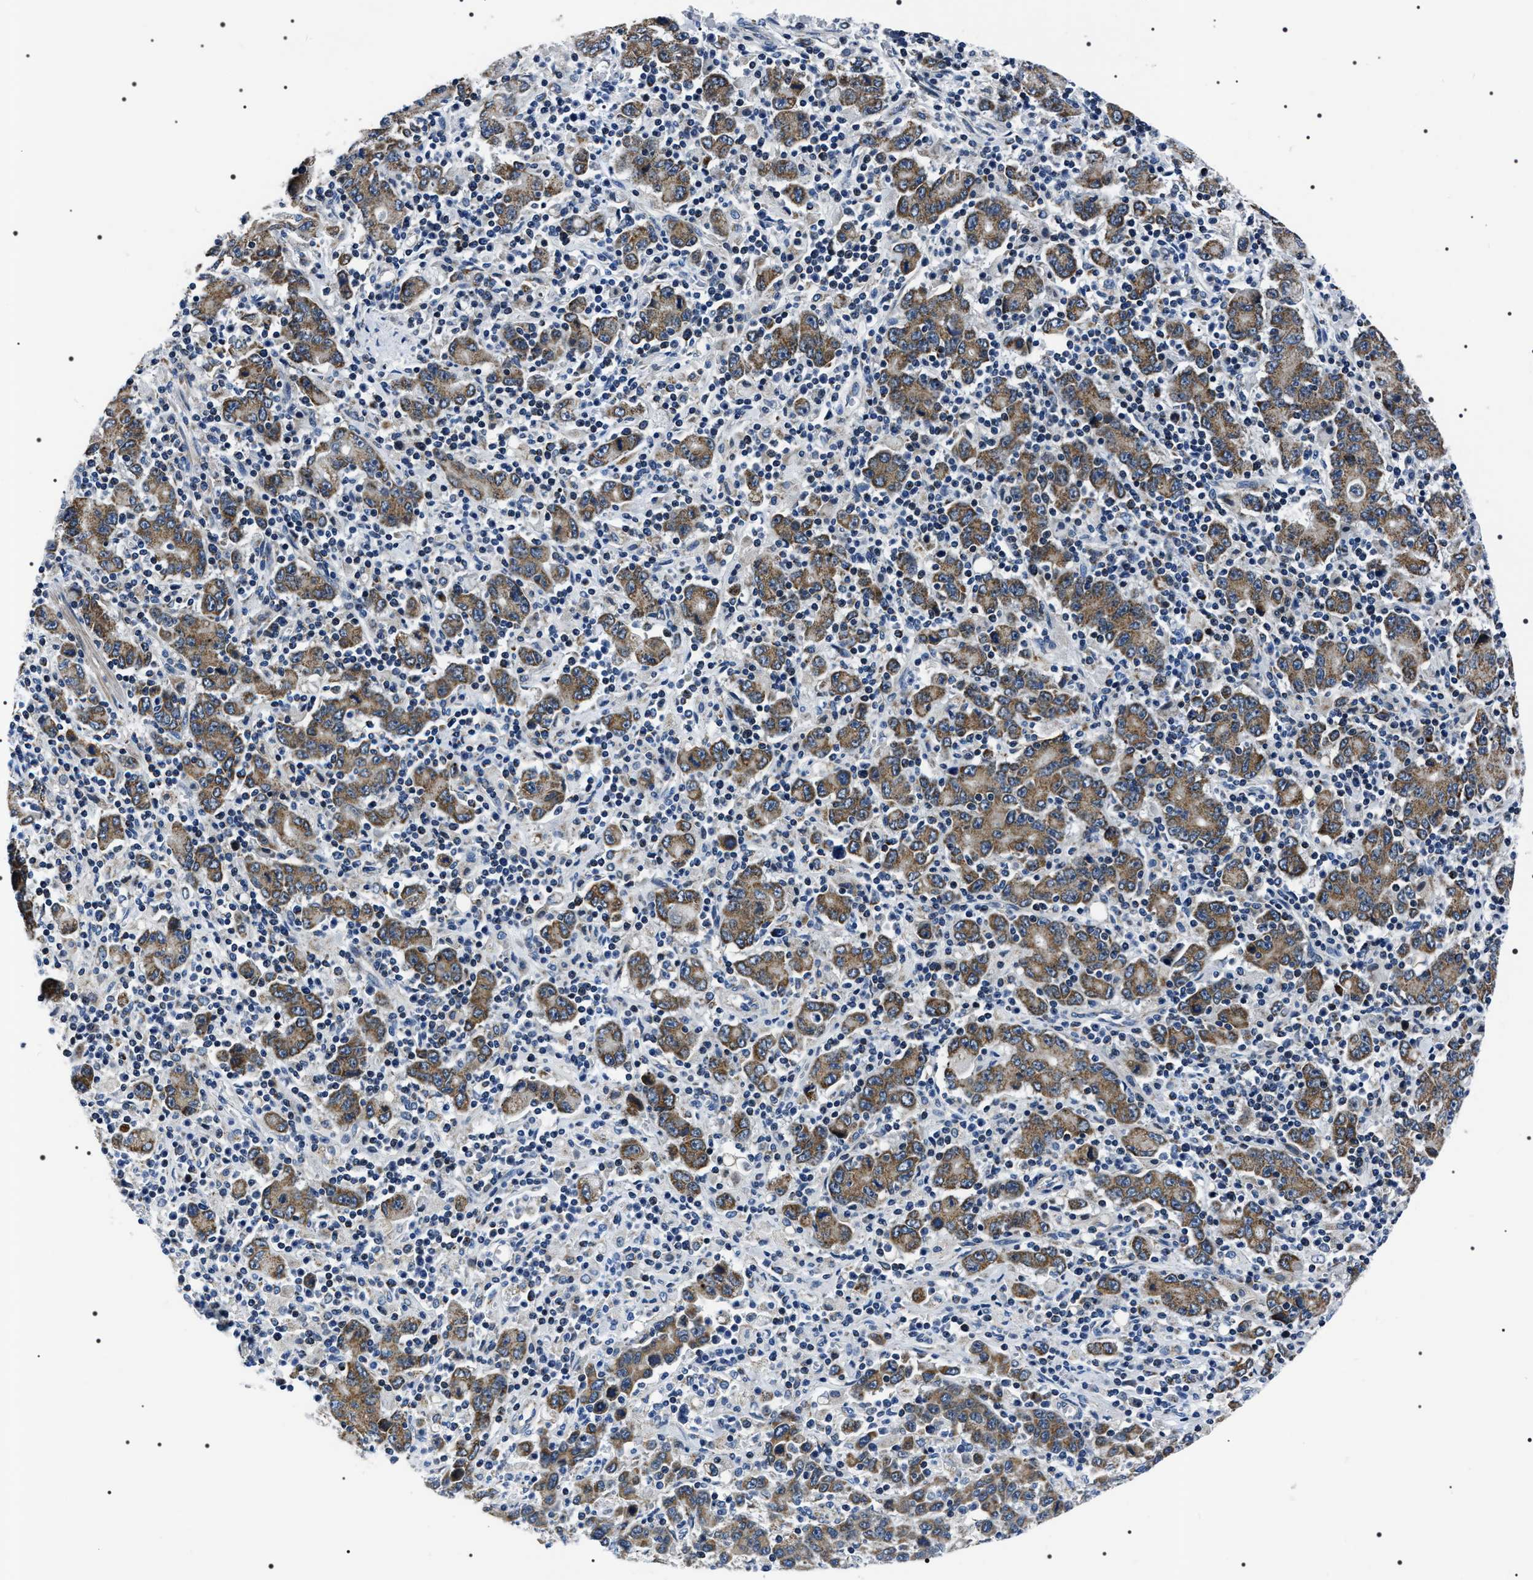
{"staining": {"intensity": "moderate", "quantity": ">75%", "location": "cytoplasmic/membranous"}, "tissue": "stomach cancer", "cell_type": "Tumor cells", "image_type": "cancer", "snomed": [{"axis": "morphology", "description": "Adenocarcinoma, NOS"}, {"axis": "topography", "description": "Stomach, upper"}], "caption": "This is a photomicrograph of immunohistochemistry staining of stomach cancer, which shows moderate positivity in the cytoplasmic/membranous of tumor cells.", "gene": "NTMT1", "patient": {"sex": "male", "age": 69}}